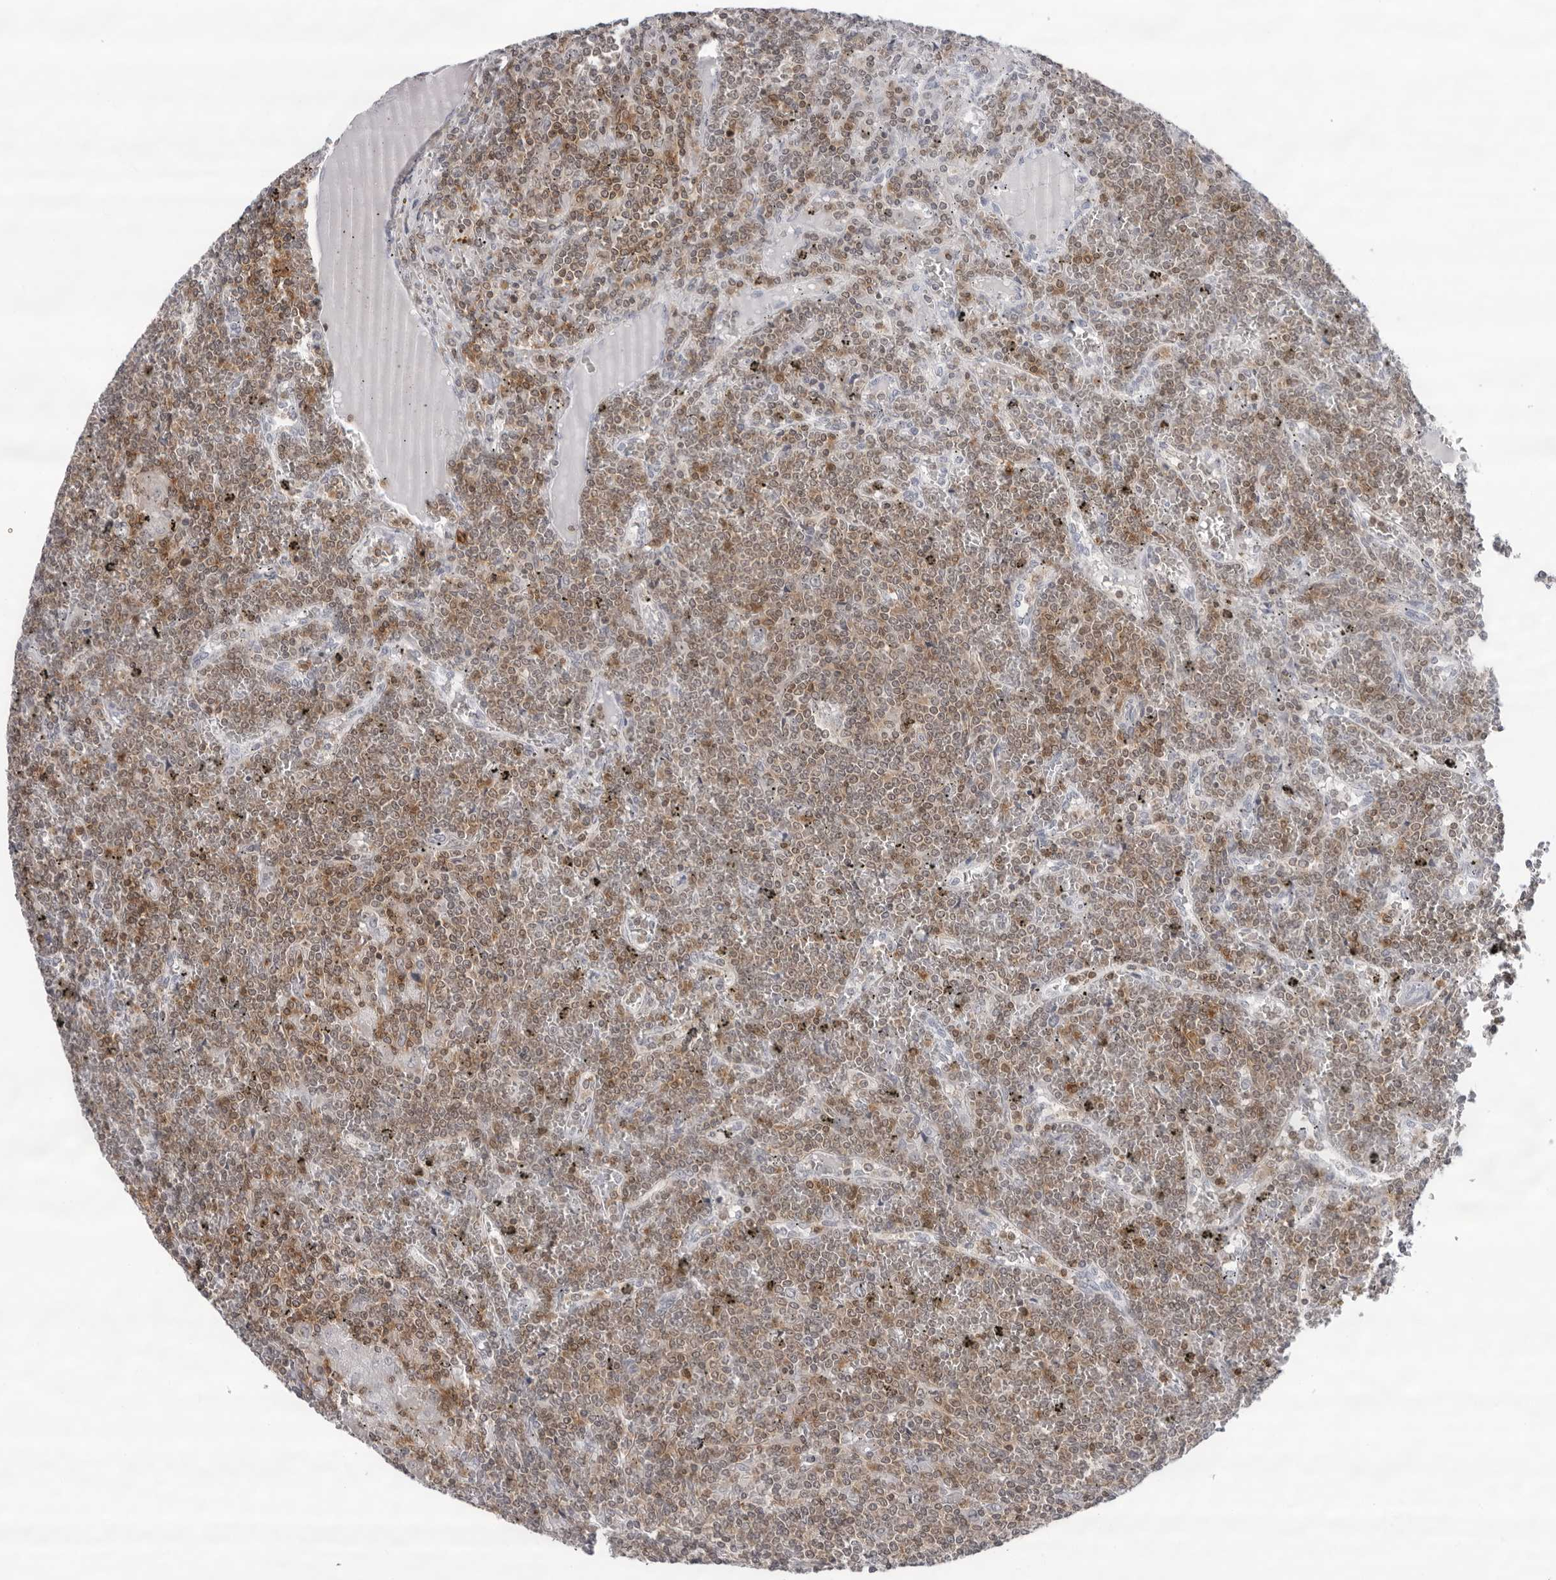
{"staining": {"intensity": "moderate", "quantity": ">75%", "location": "cytoplasmic/membranous,nuclear"}, "tissue": "lymphoma", "cell_type": "Tumor cells", "image_type": "cancer", "snomed": [{"axis": "morphology", "description": "Malignant lymphoma, non-Hodgkin's type, Low grade"}, {"axis": "topography", "description": "Spleen"}], "caption": "This histopathology image reveals lymphoma stained with immunohistochemistry to label a protein in brown. The cytoplasmic/membranous and nuclear of tumor cells show moderate positivity for the protein. Nuclei are counter-stained blue.", "gene": "FMNL1", "patient": {"sex": "female", "age": 19}}